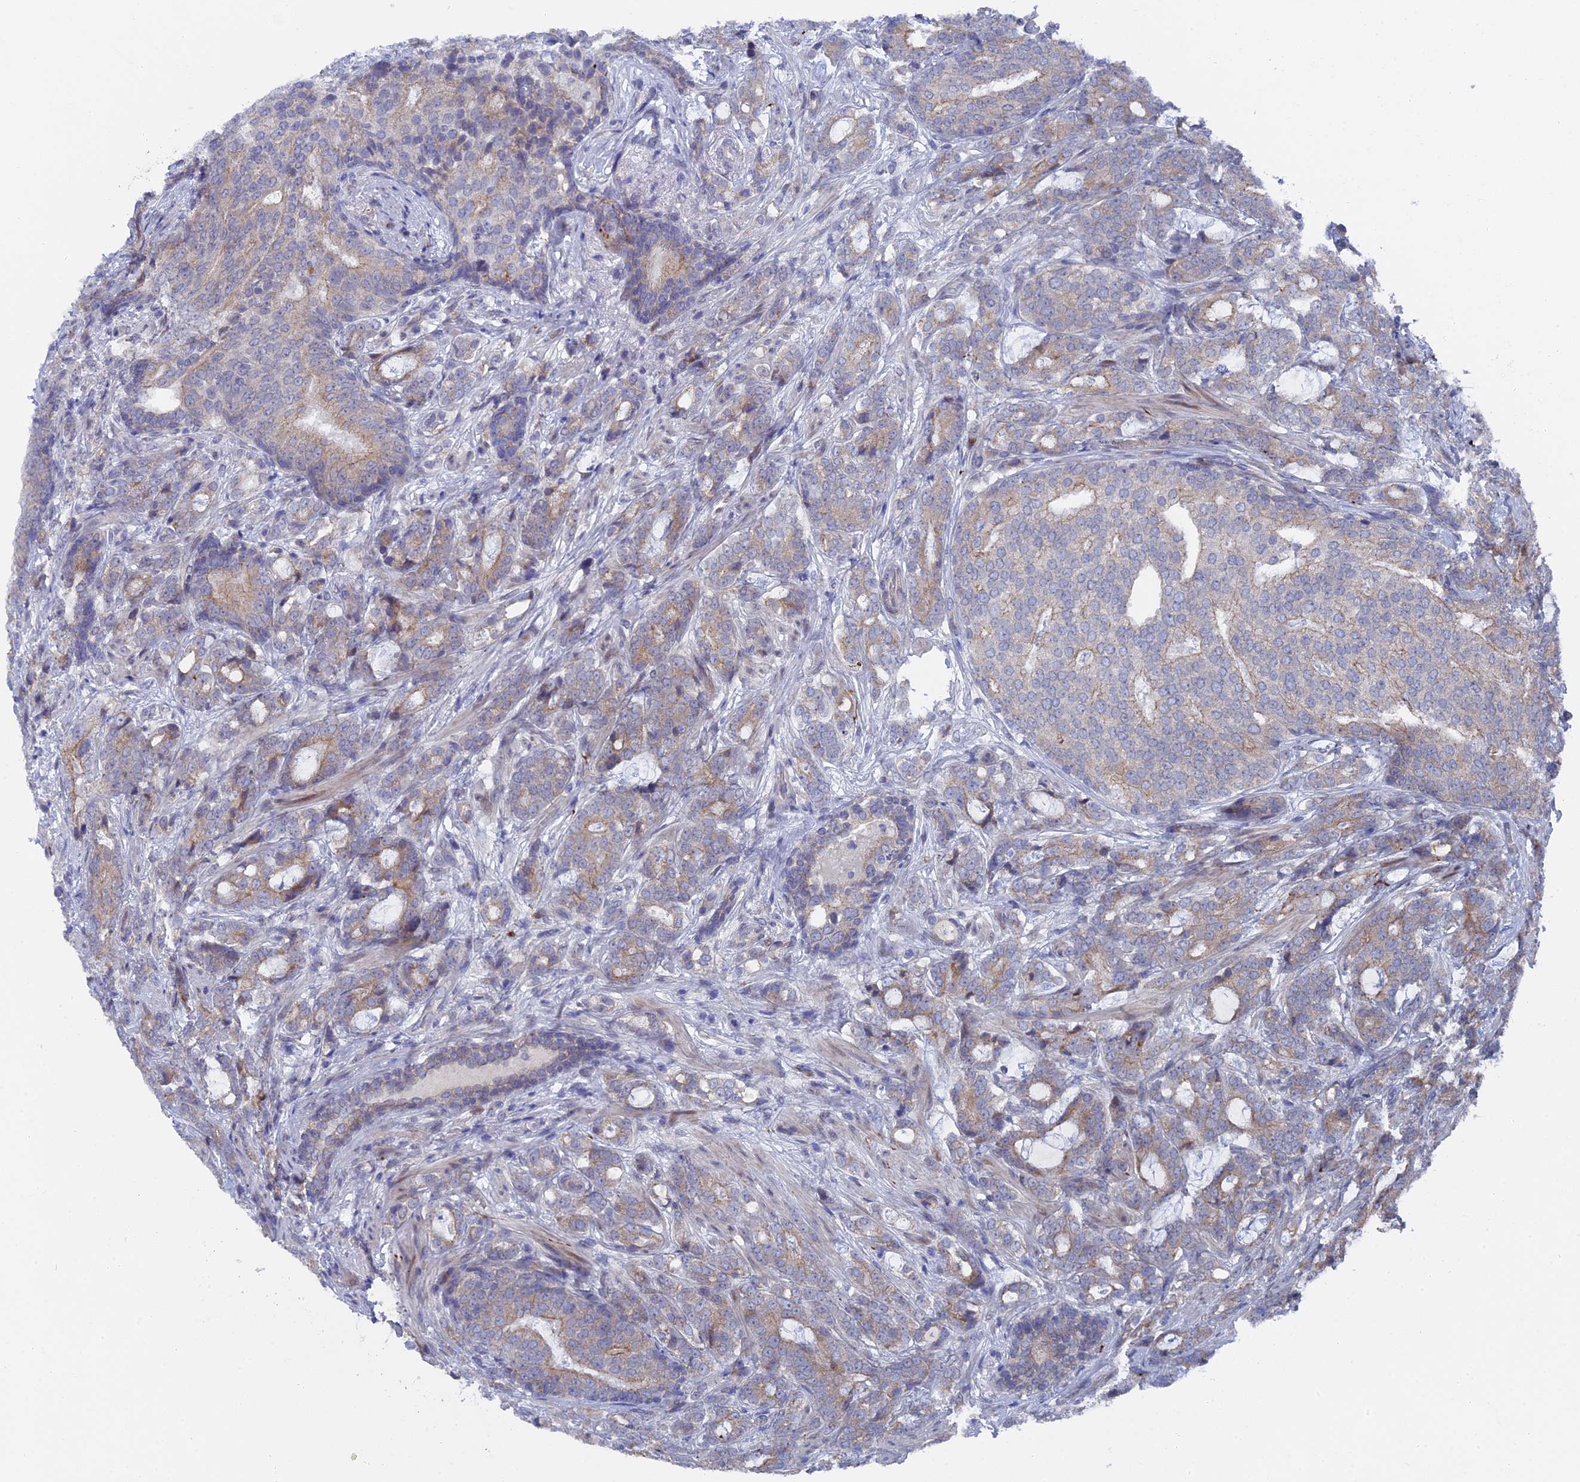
{"staining": {"intensity": "moderate", "quantity": "<25%", "location": "cytoplasmic/membranous"}, "tissue": "prostate cancer", "cell_type": "Tumor cells", "image_type": "cancer", "snomed": [{"axis": "morphology", "description": "Adenocarcinoma, High grade"}, {"axis": "topography", "description": "Prostate"}], "caption": "Immunohistochemistry (DAB (3,3'-diaminobenzidine)) staining of adenocarcinoma (high-grade) (prostate) displays moderate cytoplasmic/membranous protein staining in approximately <25% of tumor cells. (Stains: DAB (3,3'-diaminobenzidine) in brown, nuclei in blue, Microscopy: brightfield microscopy at high magnification).", "gene": "TMEM161A", "patient": {"sex": "male", "age": 67}}